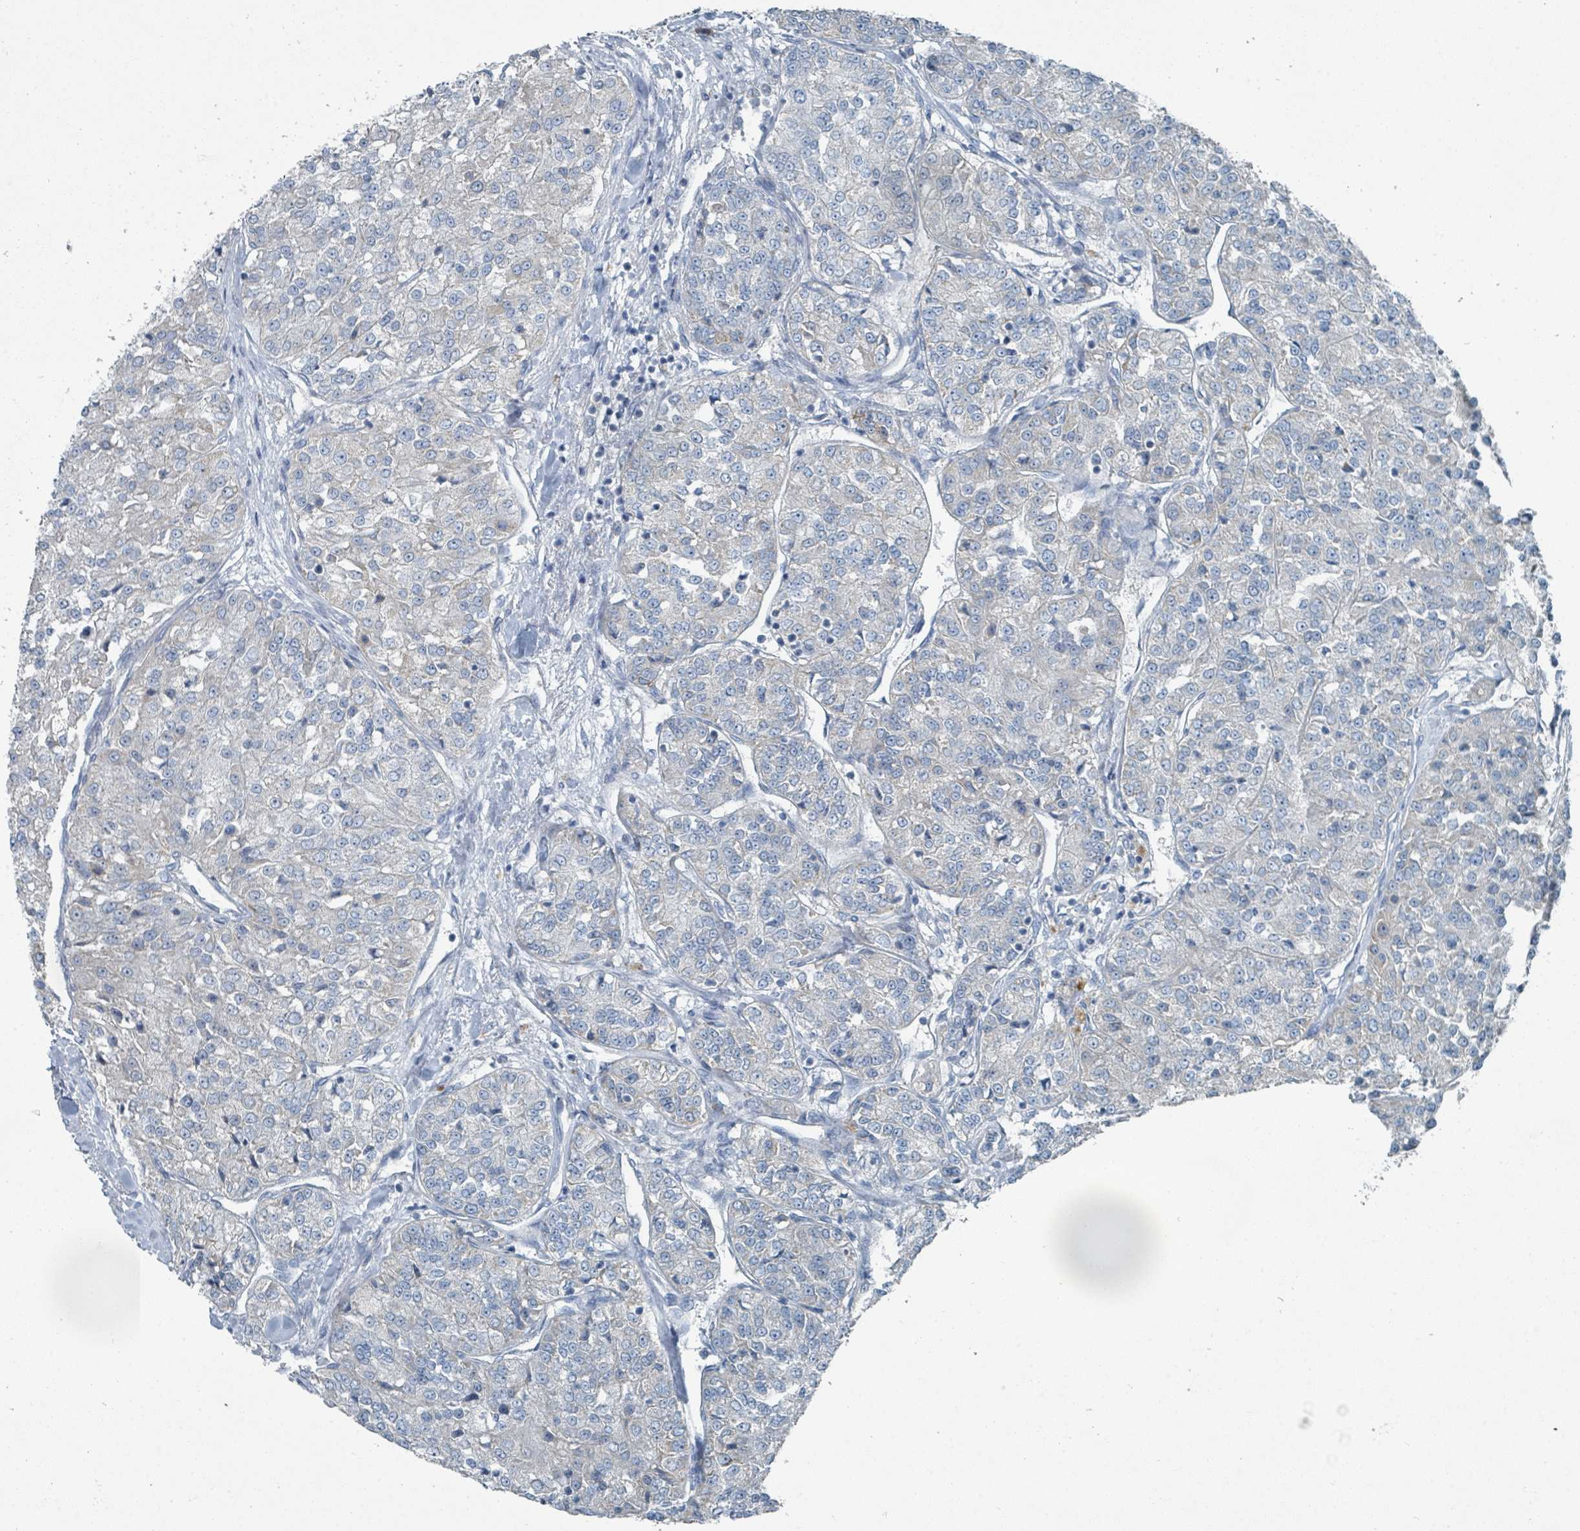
{"staining": {"intensity": "negative", "quantity": "none", "location": "none"}, "tissue": "renal cancer", "cell_type": "Tumor cells", "image_type": "cancer", "snomed": [{"axis": "morphology", "description": "Adenocarcinoma, NOS"}, {"axis": "topography", "description": "Kidney"}], "caption": "High power microscopy photomicrograph of an IHC image of renal cancer (adenocarcinoma), revealing no significant expression in tumor cells.", "gene": "RASA4", "patient": {"sex": "female", "age": 63}}